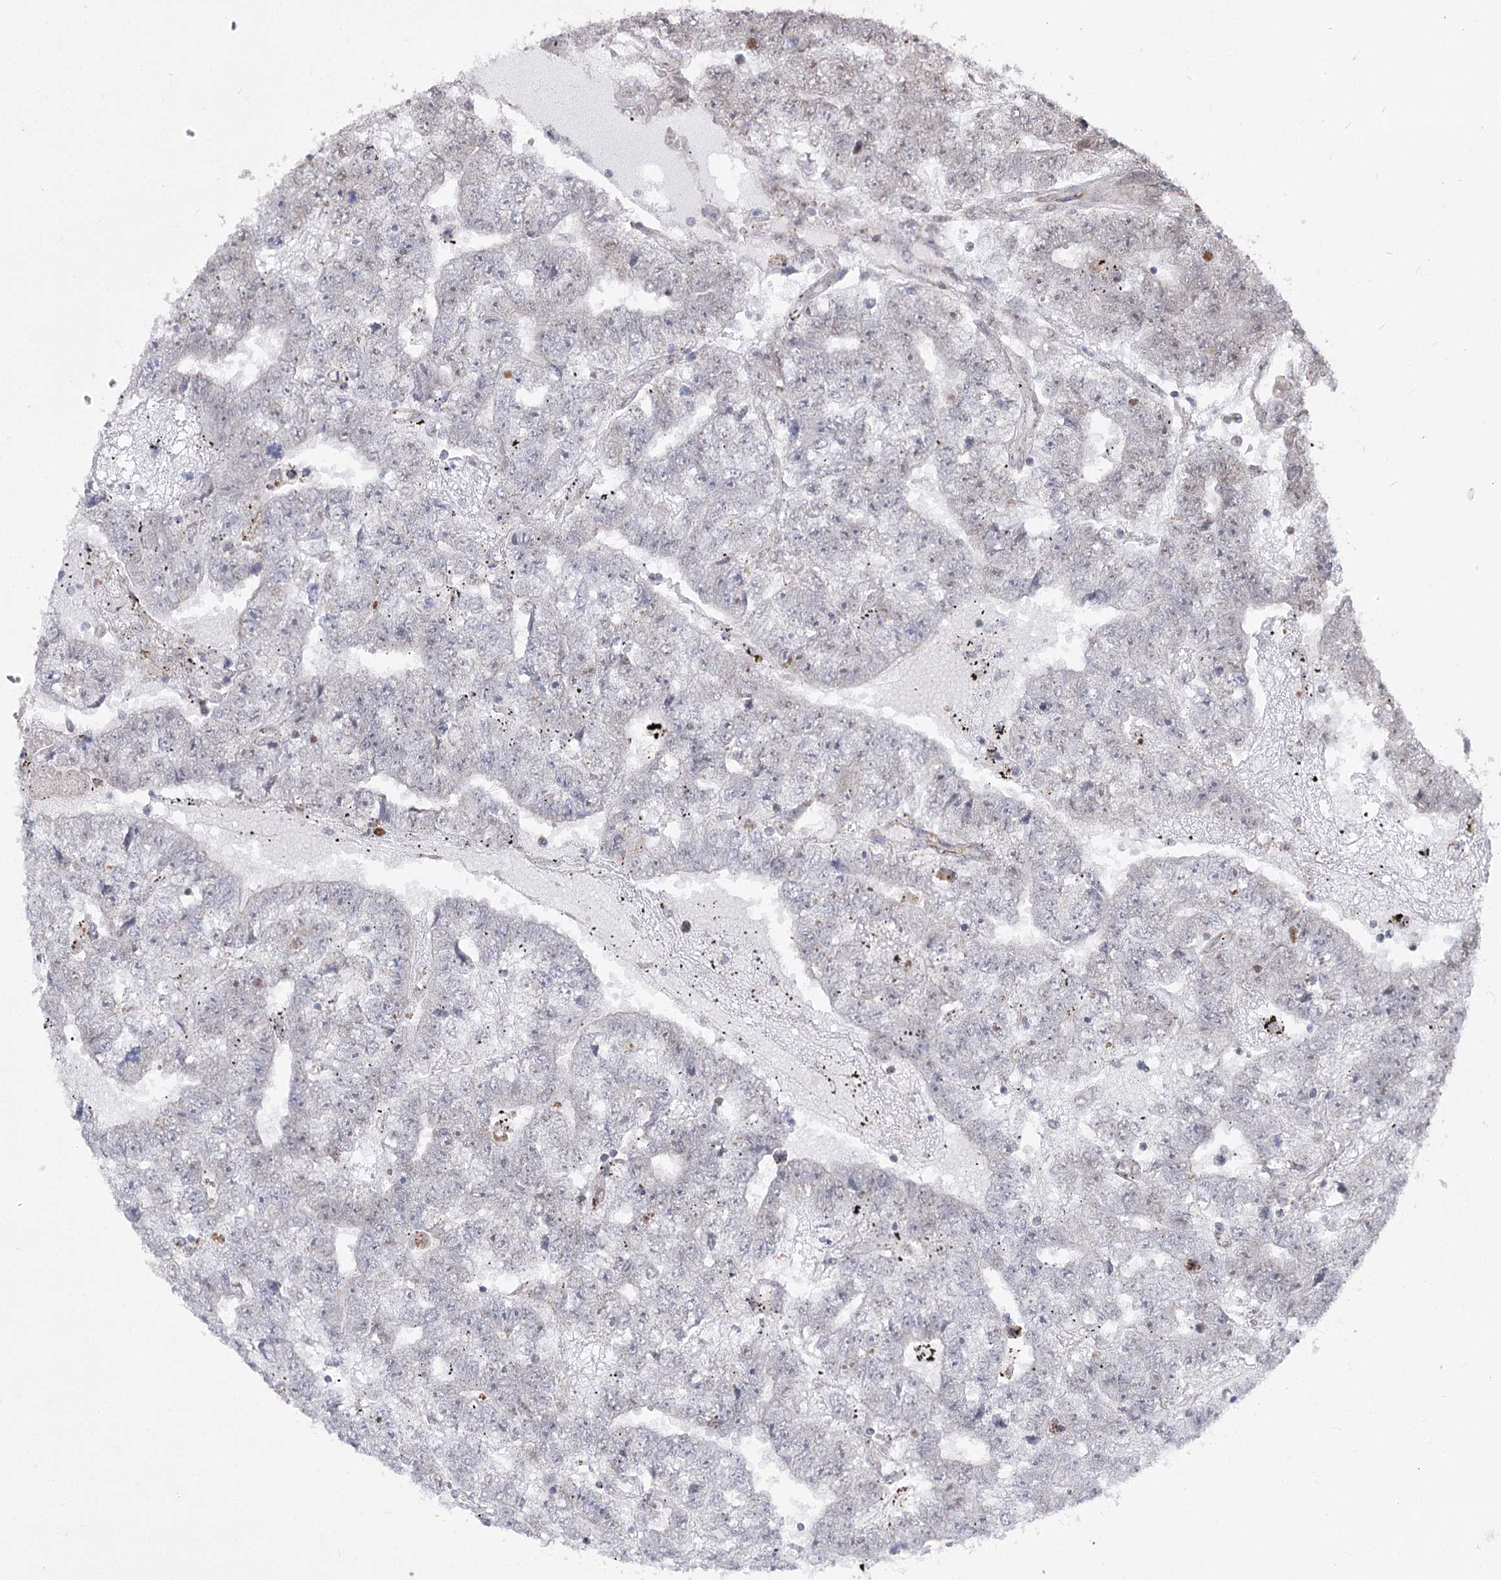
{"staining": {"intensity": "negative", "quantity": "none", "location": "none"}, "tissue": "testis cancer", "cell_type": "Tumor cells", "image_type": "cancer", "snomed": [{"axis": "morphology", "description": "Carcinoma, Embryonal, NOS"}, {"axis": "topography", "description": "Testis"}], "caption": "DAB (3,3'-diaminobenzidine) immunohistochemical staining of embryonal carcinoma (testis) exhibits no significant staining in tumor cells.", "gene": "SLC4A1AP", "patient": {"sex": "male", "age": 25}}